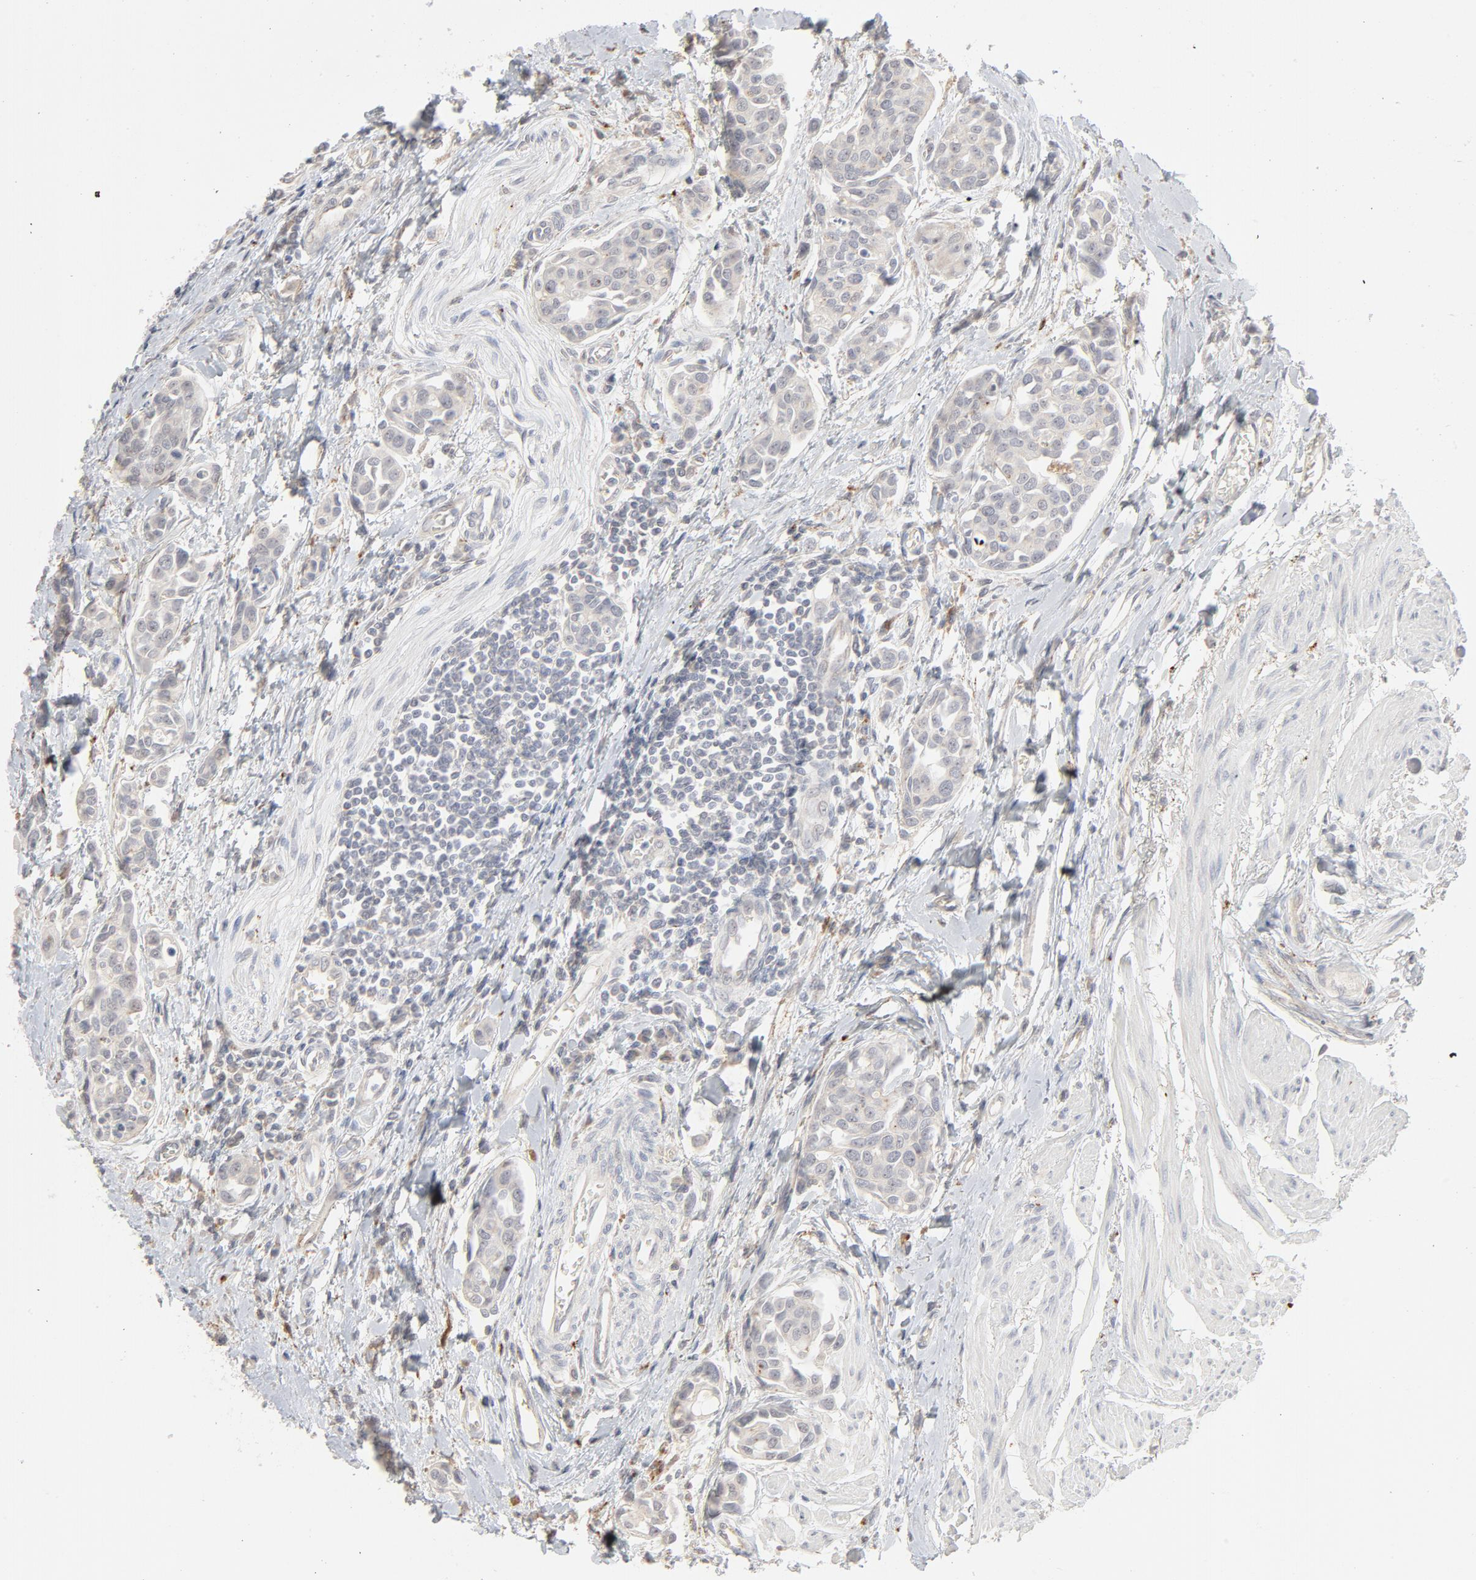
{"staining": {"intensity": "negative", "quantity": "none", "location": "none"}, "tissue": "urothelial cancer", "cell_type": "Tumor cells", "image_type": "cancer", "snomed": [{"axis": "morphology", "description": "Urothelial carcinoma, High grade"}, {"axis": "topography", "description": "Urinary bladder"}], "caption": "An image of human high-grade urothelial carcinoma is negative for staining in tumor cells. (DAB immunohistochemistry visualized using brightfield microscopy, high magnification).", "gene": "POMT2", "patient": {"sex": "male", "age": 78}}